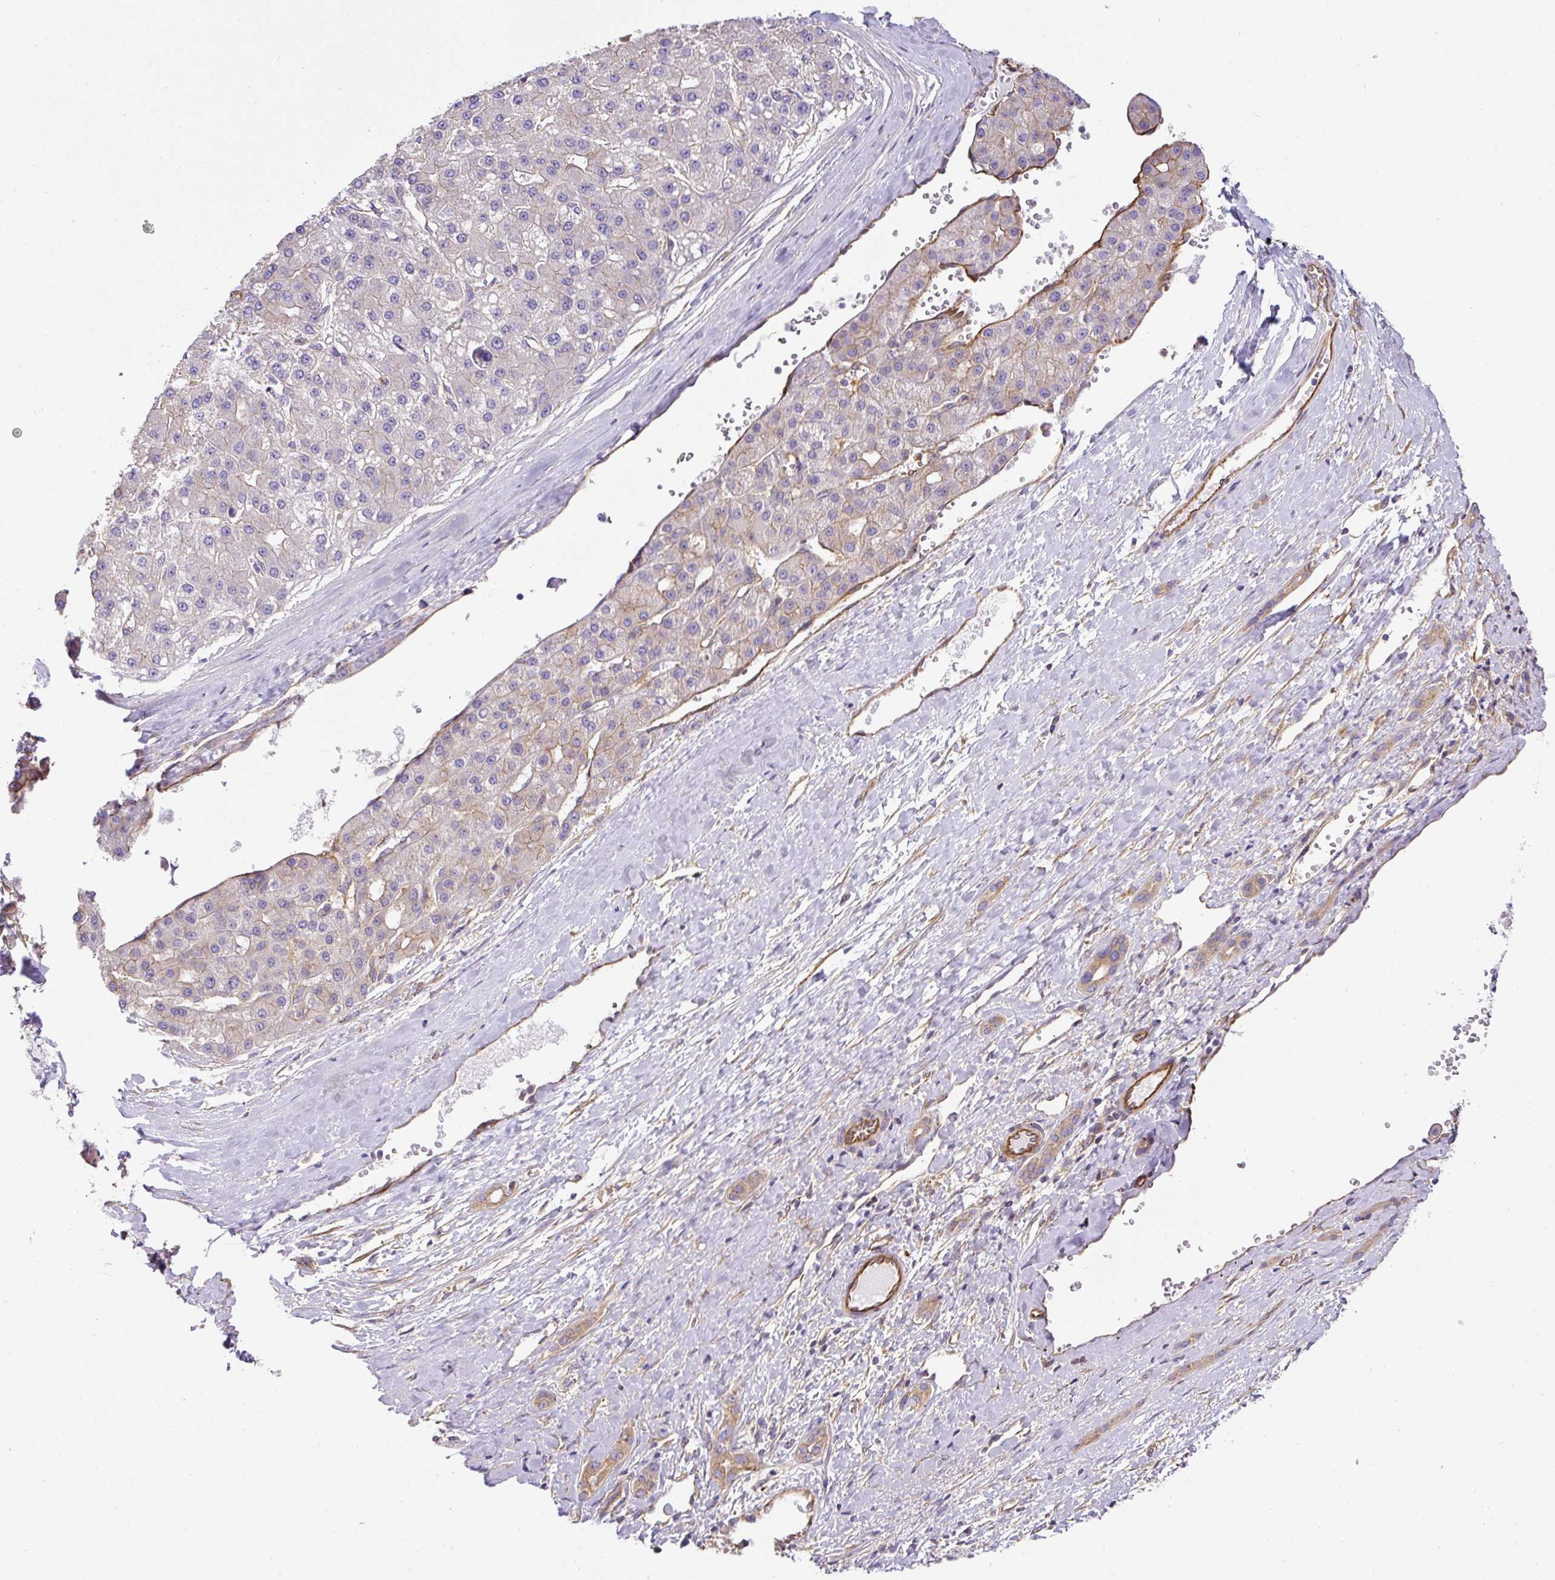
{"staining": {"intensity": "negative", "quantity": "none", "location": "none"}, "tissue": "liver cancer", "cell_type": "Tumor cells", "image_type": "cancer", "snomed": [{"axis": "morphology", "description": "Carcinoma, Hepatocellular, NOS"}, {"axis": "topography", "description": "Liver"}], "caption": "Photomicrograph shows no significant protein expression in tumor cells of liver cancer (hepatocellular carcinoma).", "gene": "DCTN1", "patient": {"sex": "male", "age": 67}}